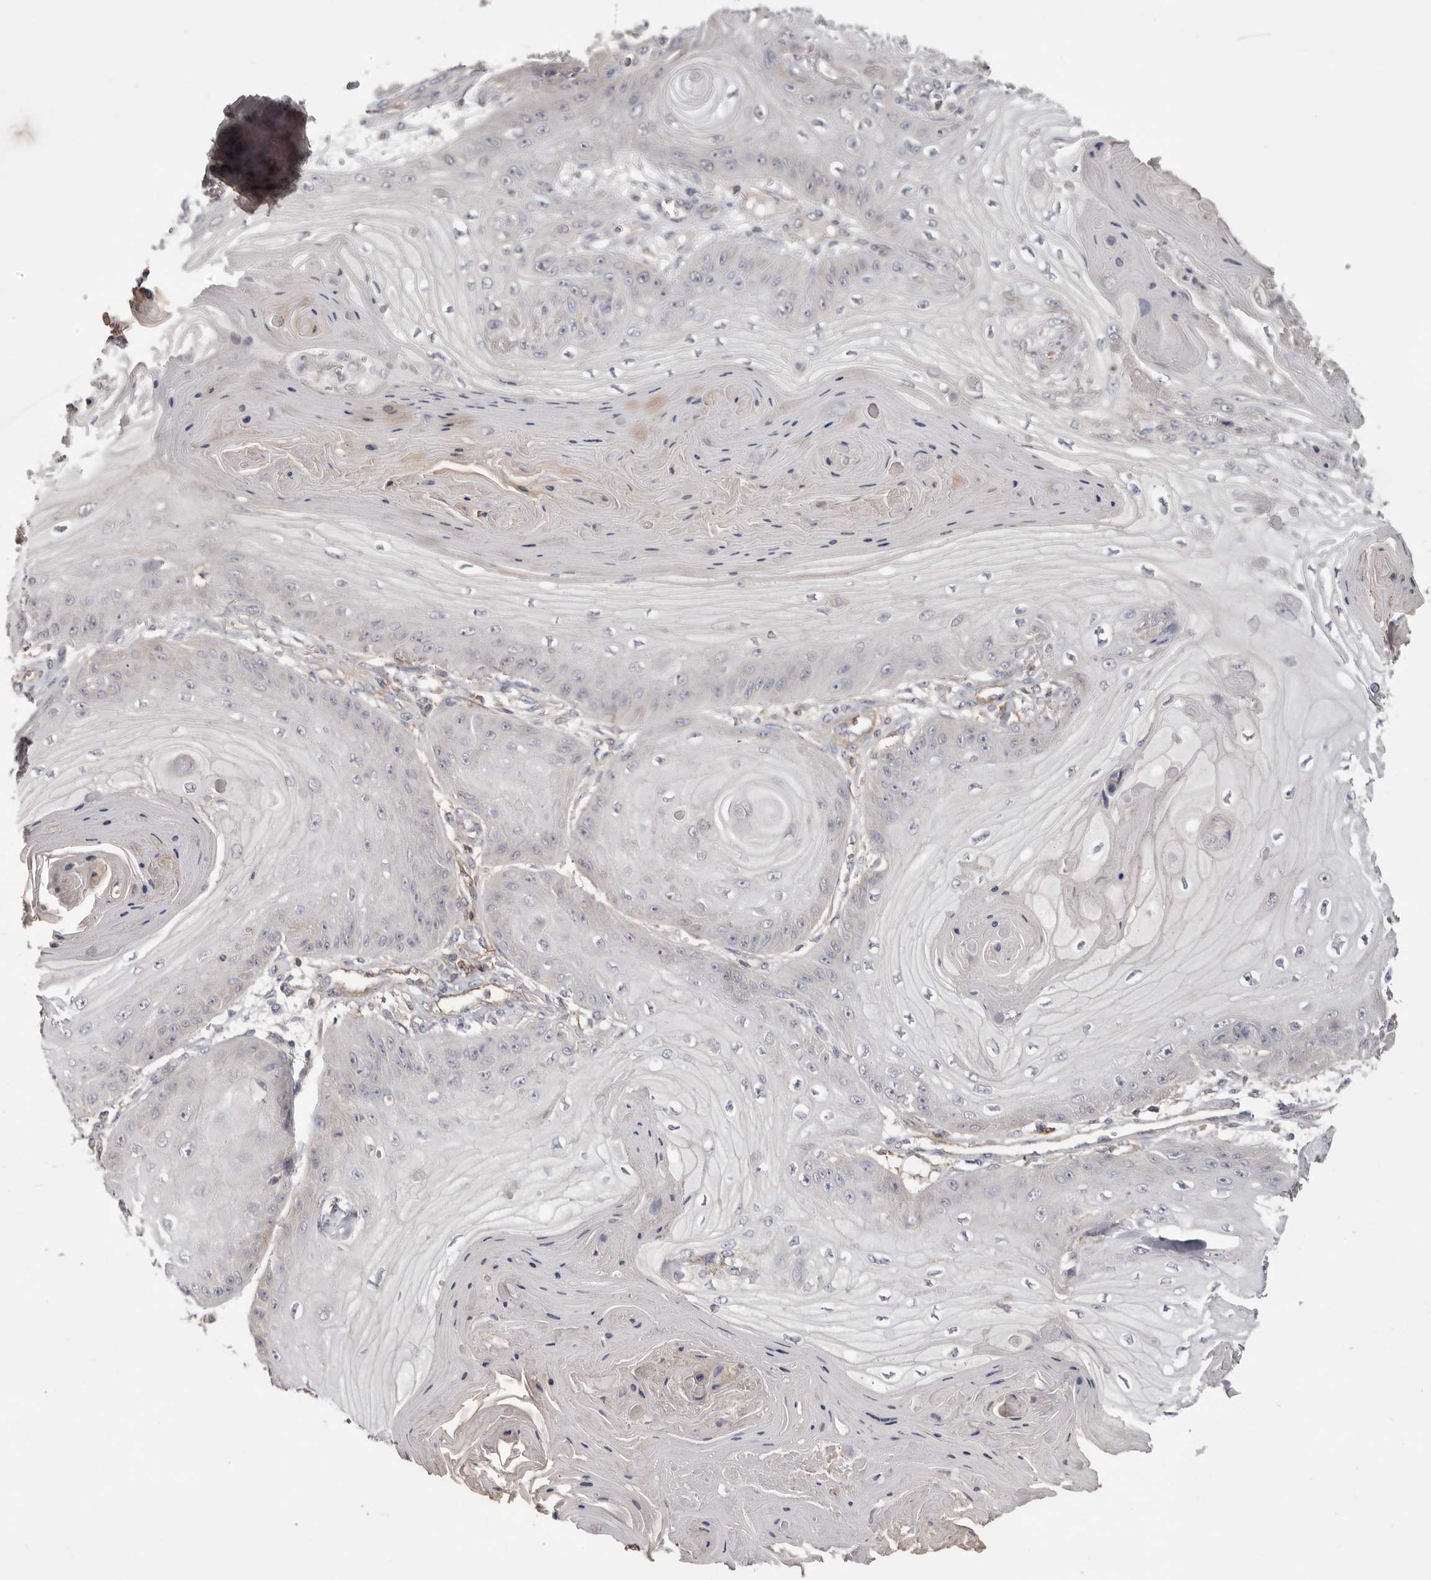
{"staining": {"intensity": "negative", "quantity": "none", "location": "none"}, "tissue": "skin cancer", "cell_type": "Tumor cells", "image_type": "cancer", "snomed": [{"axis": "morphology", "description": "Squamous cell carcinoma, NOS"}, {"axis": "topography", "description": "Skin"}], "caption": "Immunohistochemistry (IHC) micrograph of neoplastic tissue: skin cancer (squamous cell carcinoma) stained with DAB (3,3'-diaminobenzidine) demonstrates no significant protein staining in tumor cells.", "gene": "MMACHC", "patient": {"sex": "male", "age": 74}}